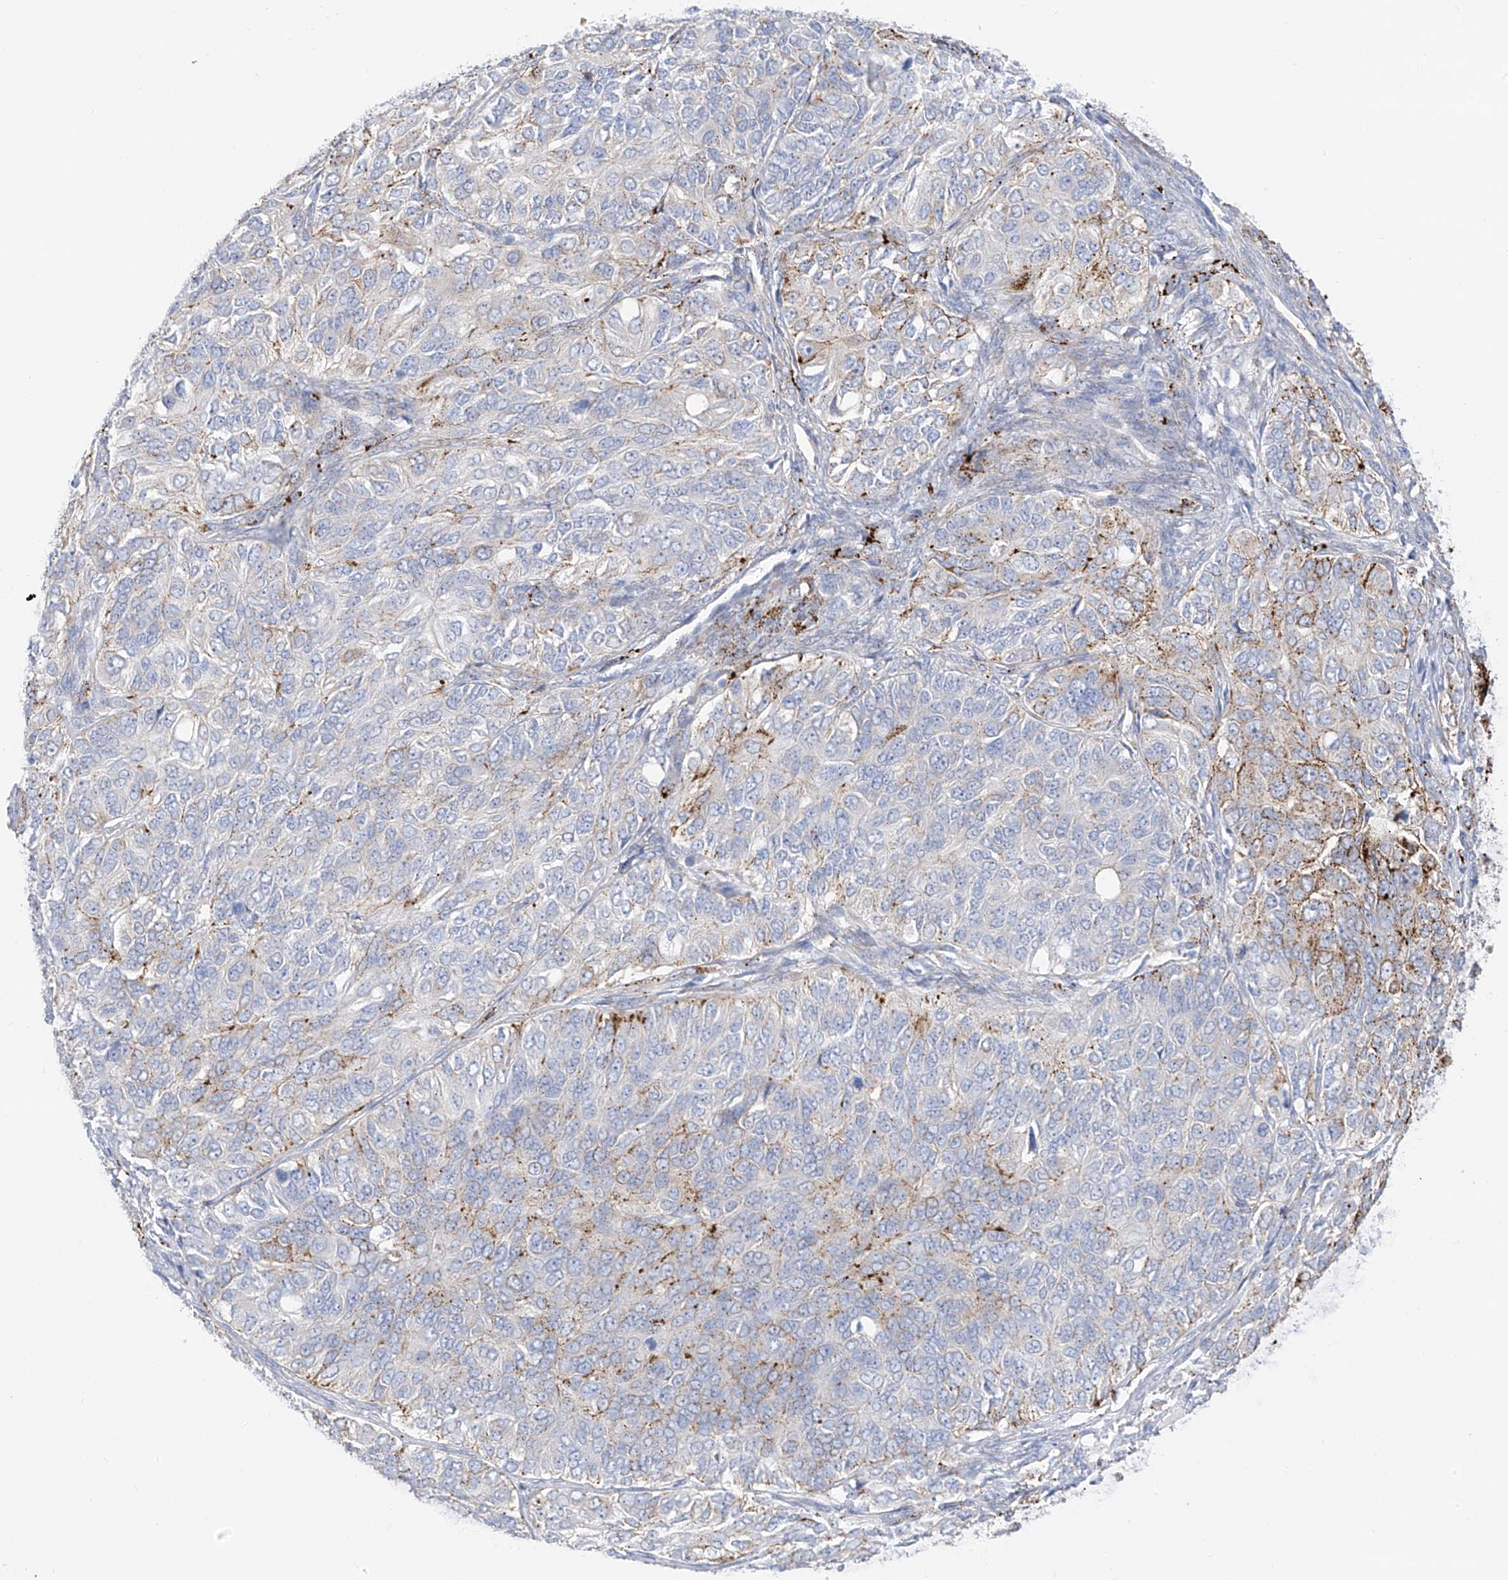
{"staining": {"intensity": "moderate", "quantity": "25%-75%", "location": "cytoplasmic/membranous"}, "tissue": "ovarian cancer", "cell_type": "Tumor cells", "image_type": "cancer", "snomed": [{"axis": "morphology", "description": "Carcinoma, endometroid"}, {"axis": "topography", "description": "Ovary"}], "caption": "Protein staining by immunohistochemistry (IHC) exhibits moderate cytoplasmic/membranous positivity in approximately 25%-75% of tumor cells in endometroid carcinoma (ovarian).", "gene": "PSPH", "patient": {"sex": "female", "age": 51}}